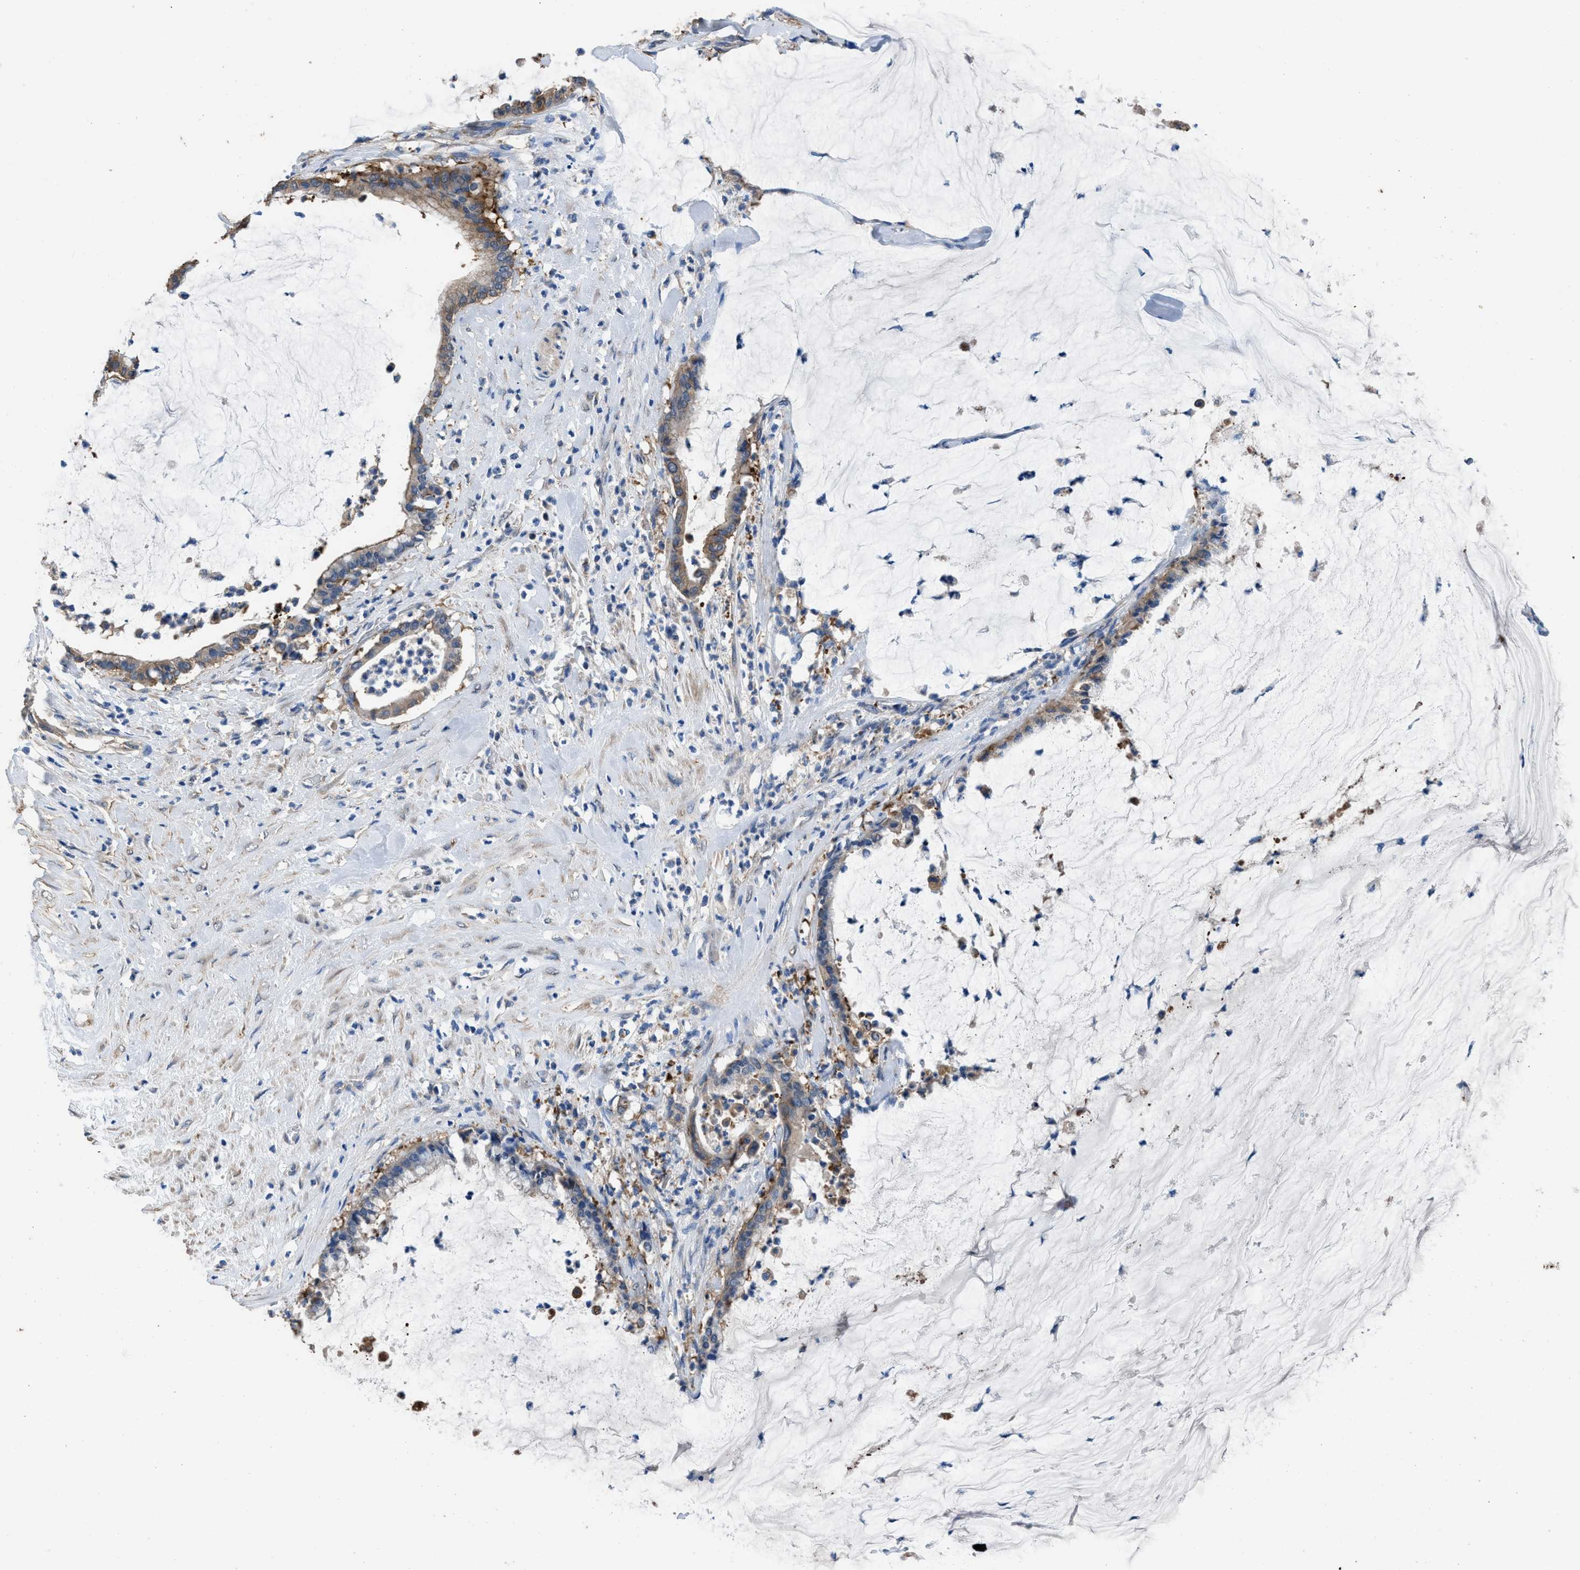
{"staining": {"intensity": "moderate", "quantity": "25%-75%", "location": "cytoplasmic/membranous"}, "tissue": "pancreatic cancer", "cell_type": "Tumor cells", "image_type": "cancer", "snomed": [{"axis": "morphology", "description": "Adenocarcinoma, NOS"}, {"axis": "topography", "description": "Pancreas"}], "caption": "IHC micrograph of neoplastic tissue: human pancreatic cancer (adenocarcinoma) stained using immunohistochemistry (IHC) demonstrates medium levels of moderate protein expression localized specifically in the cytoplasmic/membranous of tumor cells, appearing as a cytoplasmic/membranous brown color.", "gene": "ITSN1", "patient": {"sex": "male", "age": 41}}